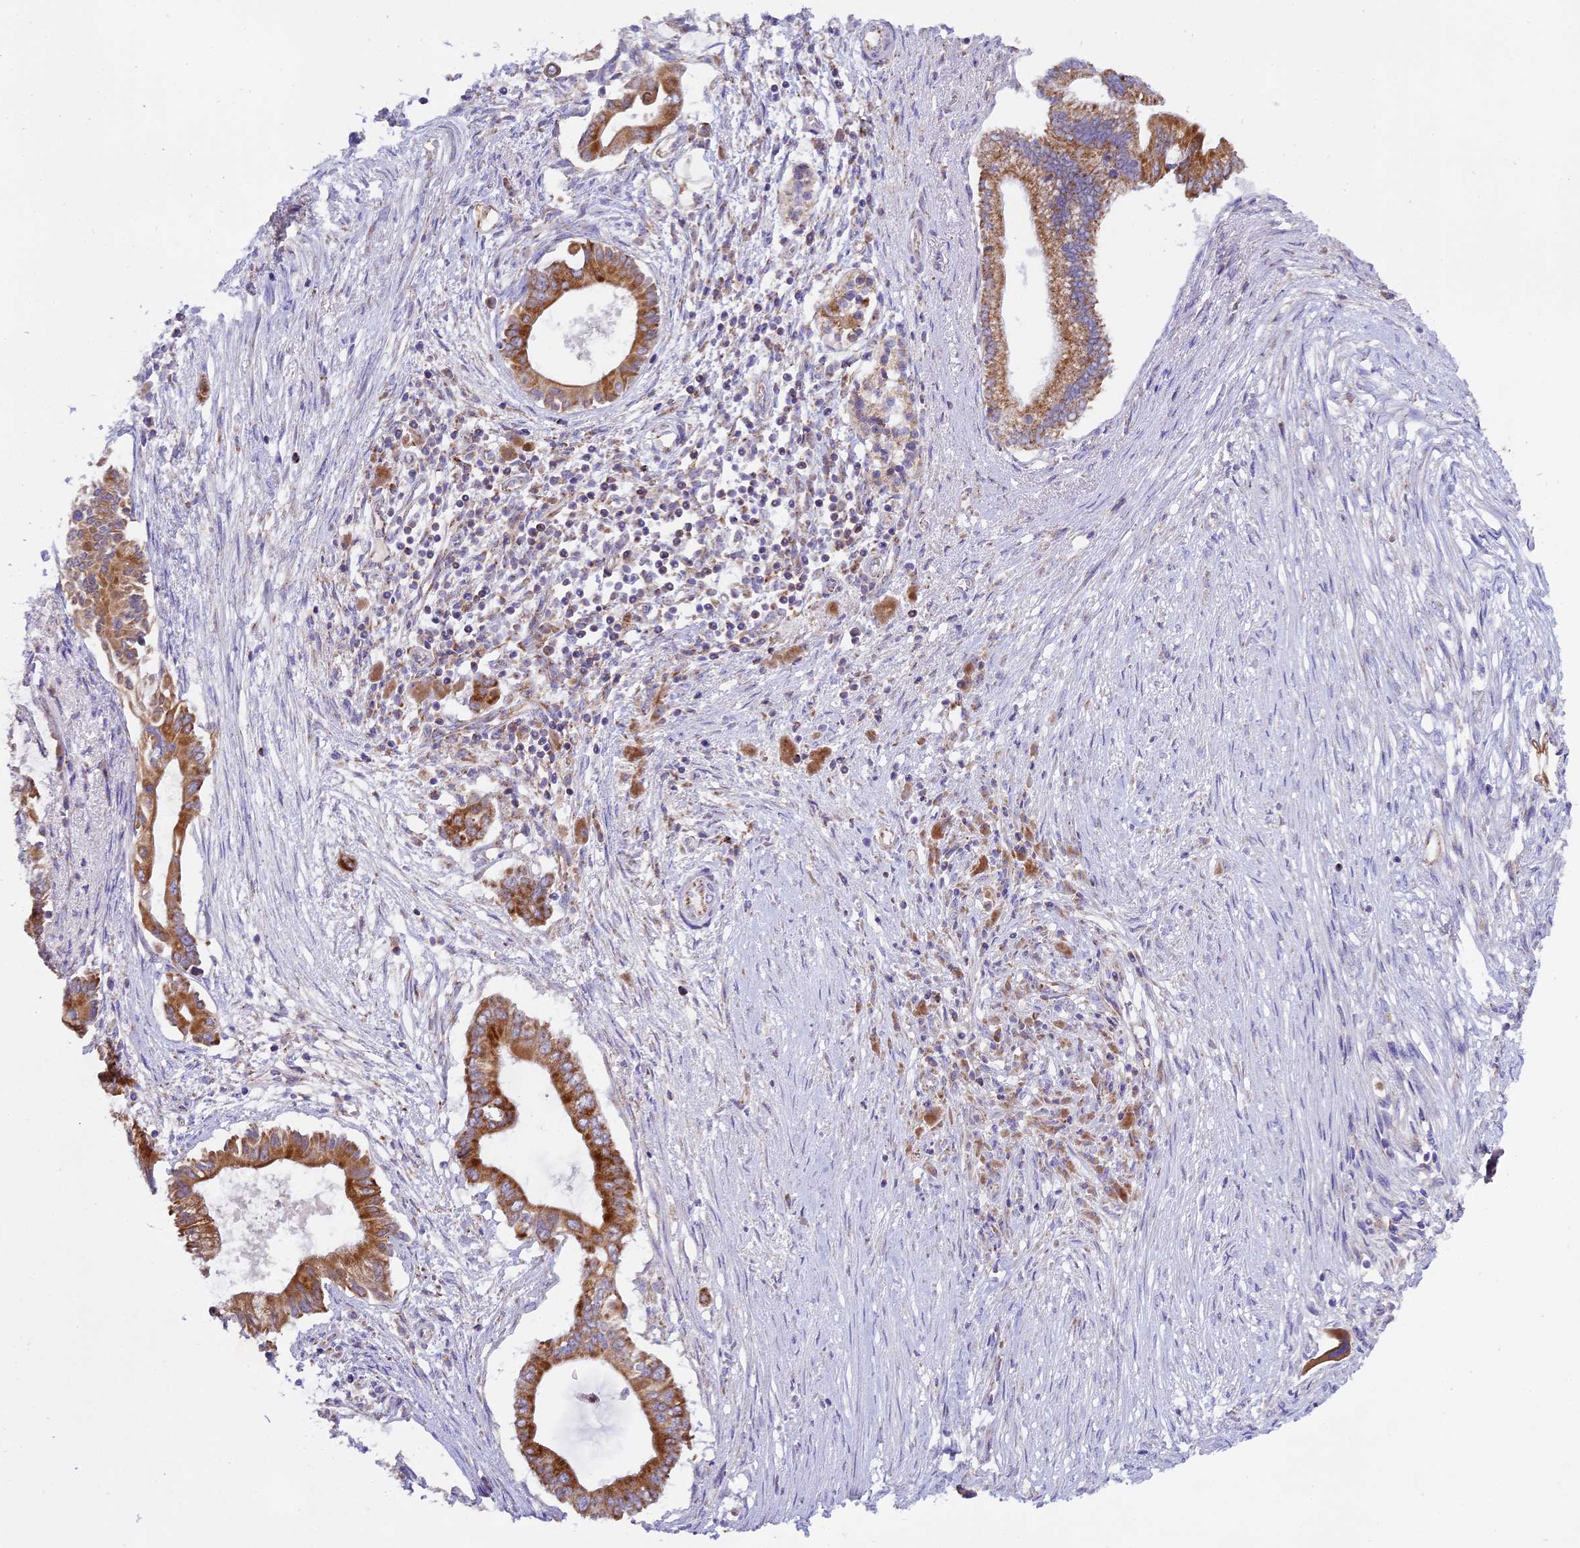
{"staining": {"intensity": "moderate", "quantity": ">75%", "location": "cytoplasmic/membranous"}, "tissue": "pancreatic cancer", "cell_type": "Tumor cells", "image_type": "cancer", "snomed": [{"axis": "morphology", "description": "Adenocarcinoma, NOS"}, {"axis": "topography", "description": "Pancreas"}], "caption": "High-magnification brightfield microscopy of pancreatic adenocarcinoma stained with DAB (brown) and counterstained with hematoxylin (blue). tumor cells exhibit moderate cytoplasmic/membranous positivity is appreciated in approximately>75% of cells.", "gene": "MRPS34", "patient": {"sex": "male", "age": 68}}